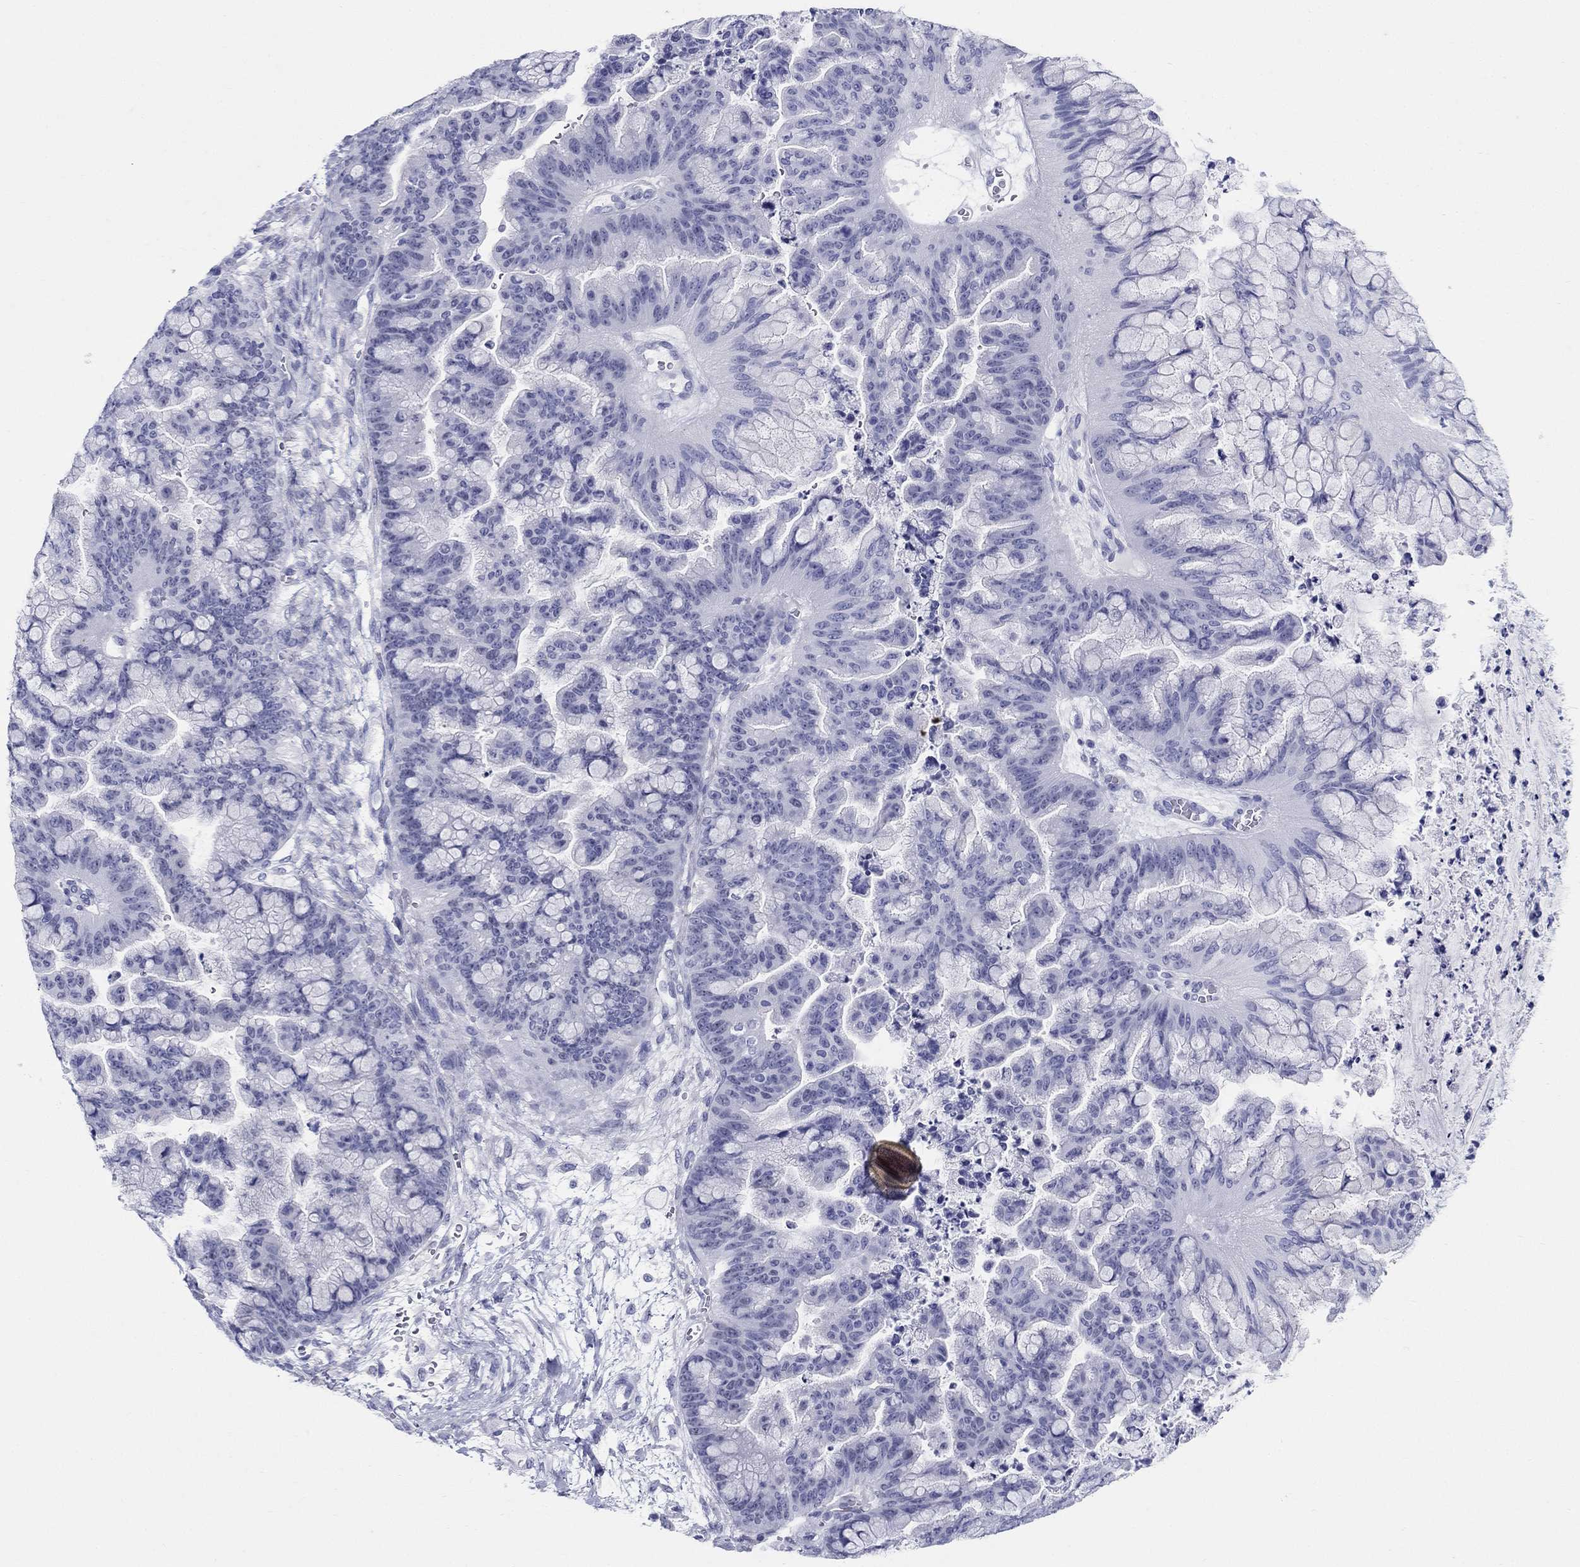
{"staining": {"intensity": "negative", "quantity": "none", "location": "none"}, "tissue": "ovarian cancer", "cell_type": "Tumor cells", "image_type": "cancer", "snomed": [{"axis": "morphology", "description": "Cystadenocarcinoma, mucinous, NOS"}, {"axis": "topography", "description": "Ovary"}], "caption": "Micrograph shows no significant protein staining in tumor cells of ovarian cancer (mucinous cystadenocarcinoma).", "gene": "LAMP5", "patient": {"sex": "female", "age": 67}}